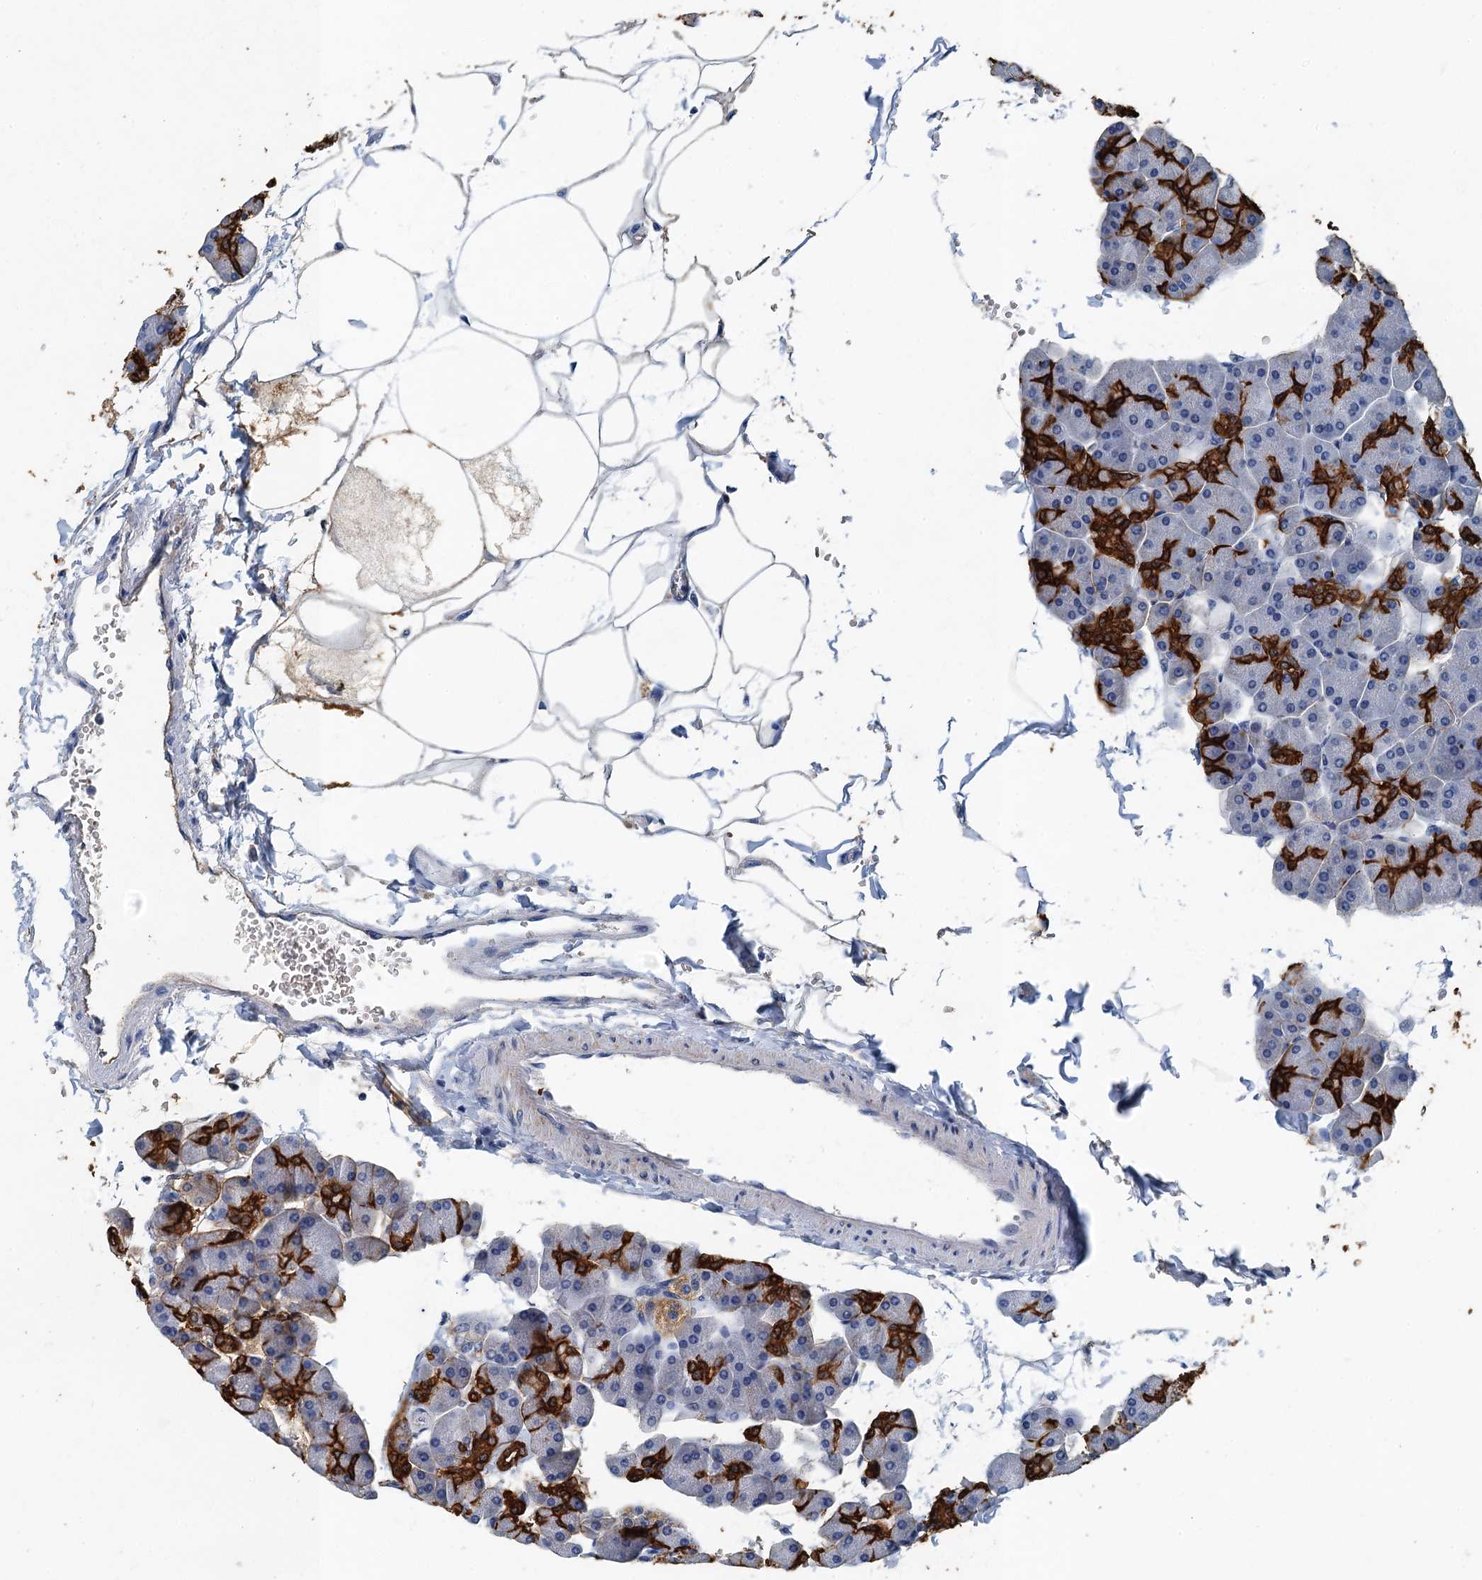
{"staining": {"intensity": "strong", "quantity": "25%-75%", "location": "cytoplasmic/membranous"}, "tissue": "pancreas", "cell_type": "Exocrine glandular cells", "image_type": "normal", "snomed": [{"axis": "morphology", "description": "Normal tissue, NOS"}, {"axis": "topography", "description": "Pancreas"}], "caption": "IHC histopathology image of normal pancreas: pancreas stained using immunohistochemistry displays high levels of strong protein expression localized specifically in the cytoplasmic/membranous of exocrine glandular cells, appearing as a cytoplasmic/membranous brown color.", "gene": "GADL1", "patient": {"sex": "male", "age": 35}}